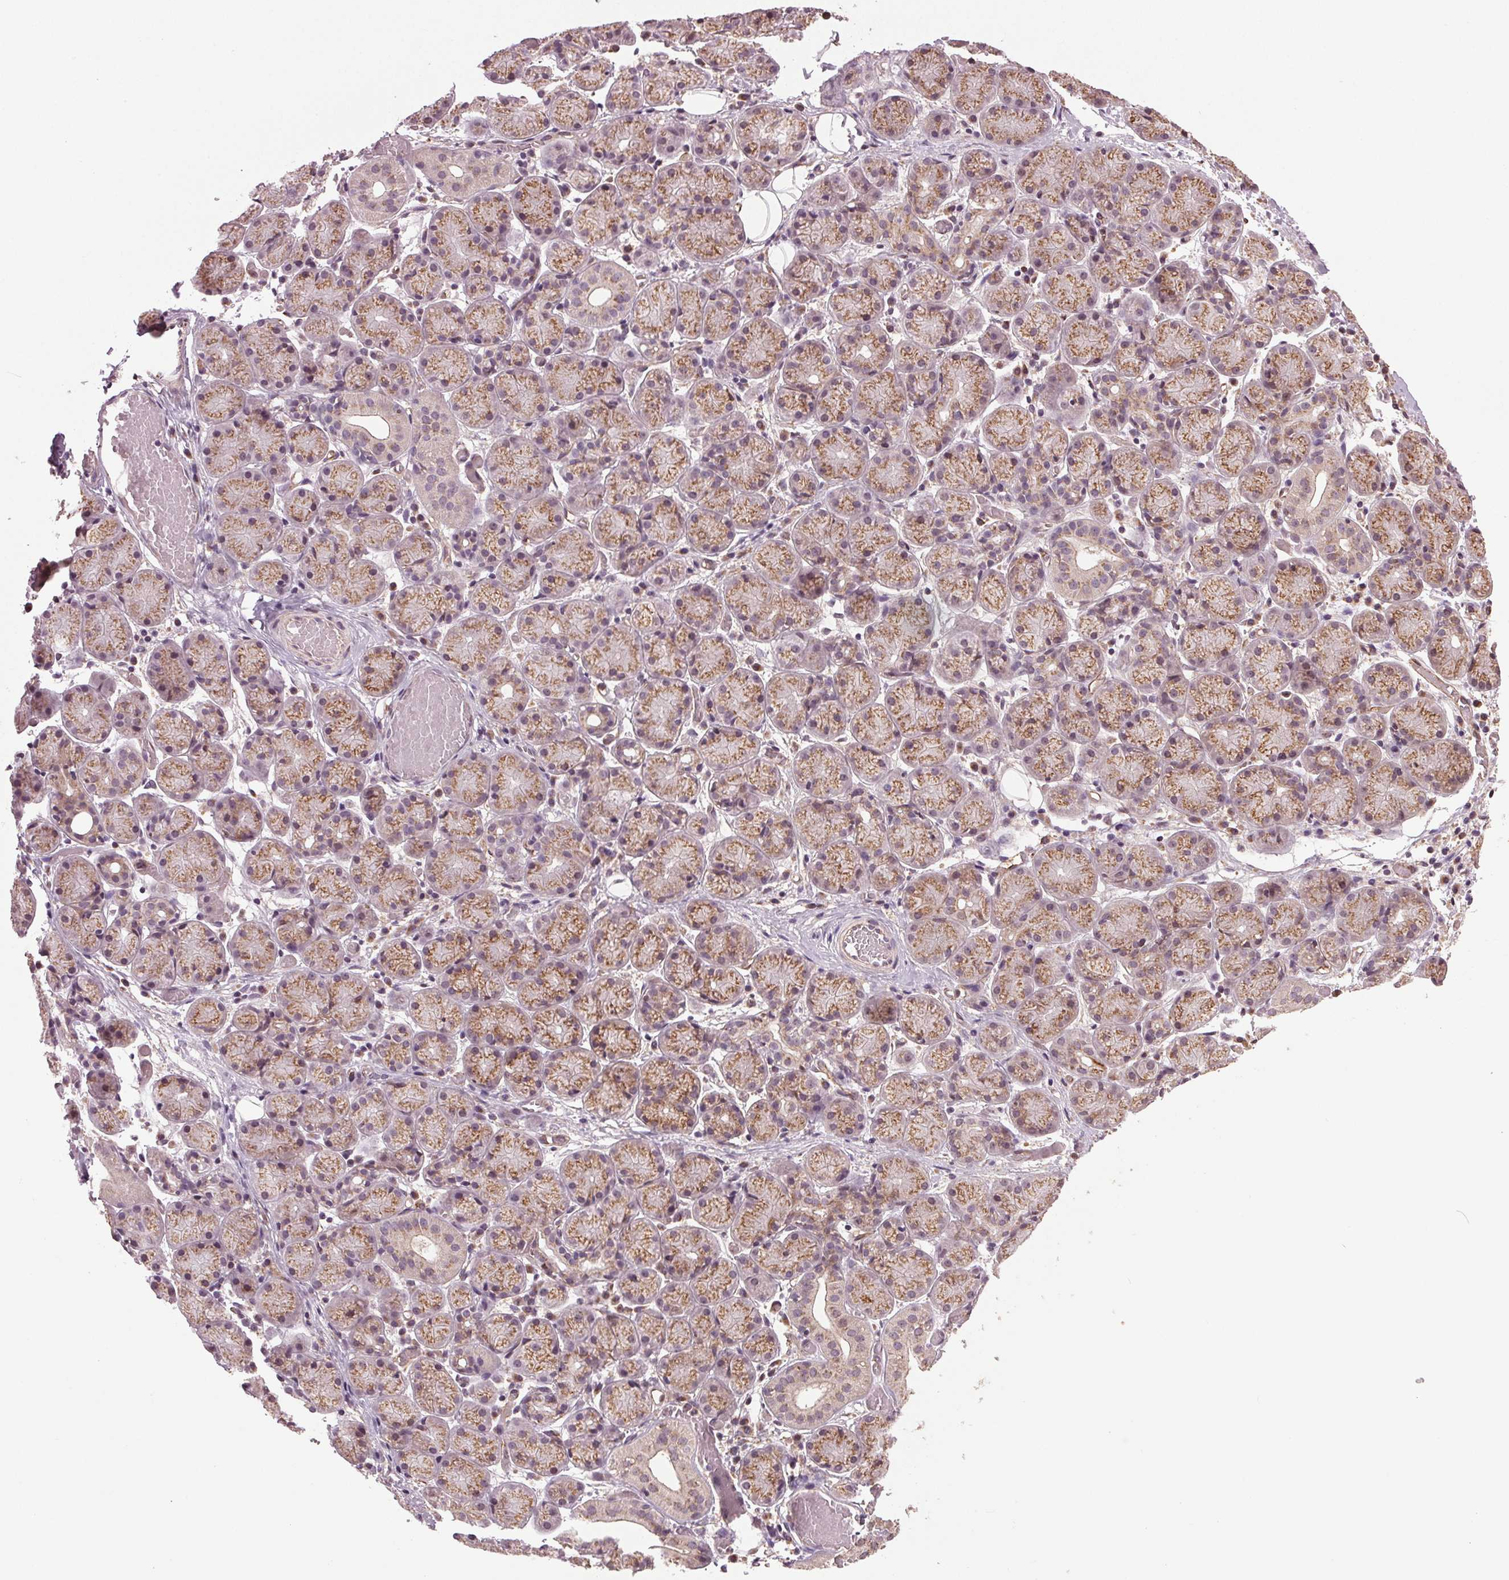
{"staining": {"intensity": "moderate", "quantity": ">75%", "location": "cytoplasmic/membranous"}, "tissue": "salivary gland", "cell_type": "Glandular cells", "image_type": "normal", "snomed": [{"axis": "morphology", "description": "Normal tissue, NOS"}, {"axis": "topography", "description": "Salivary gland"}], "caption": "A brown stain highlights moderate cytoplasmic/membranous staining of a protein in glandular cells of unremarkable human salivary gland. (IHC, brightfield microscopy, high magnification).", "gene": "BSDC1", "patient": {"sex": "female", "age": 24}}